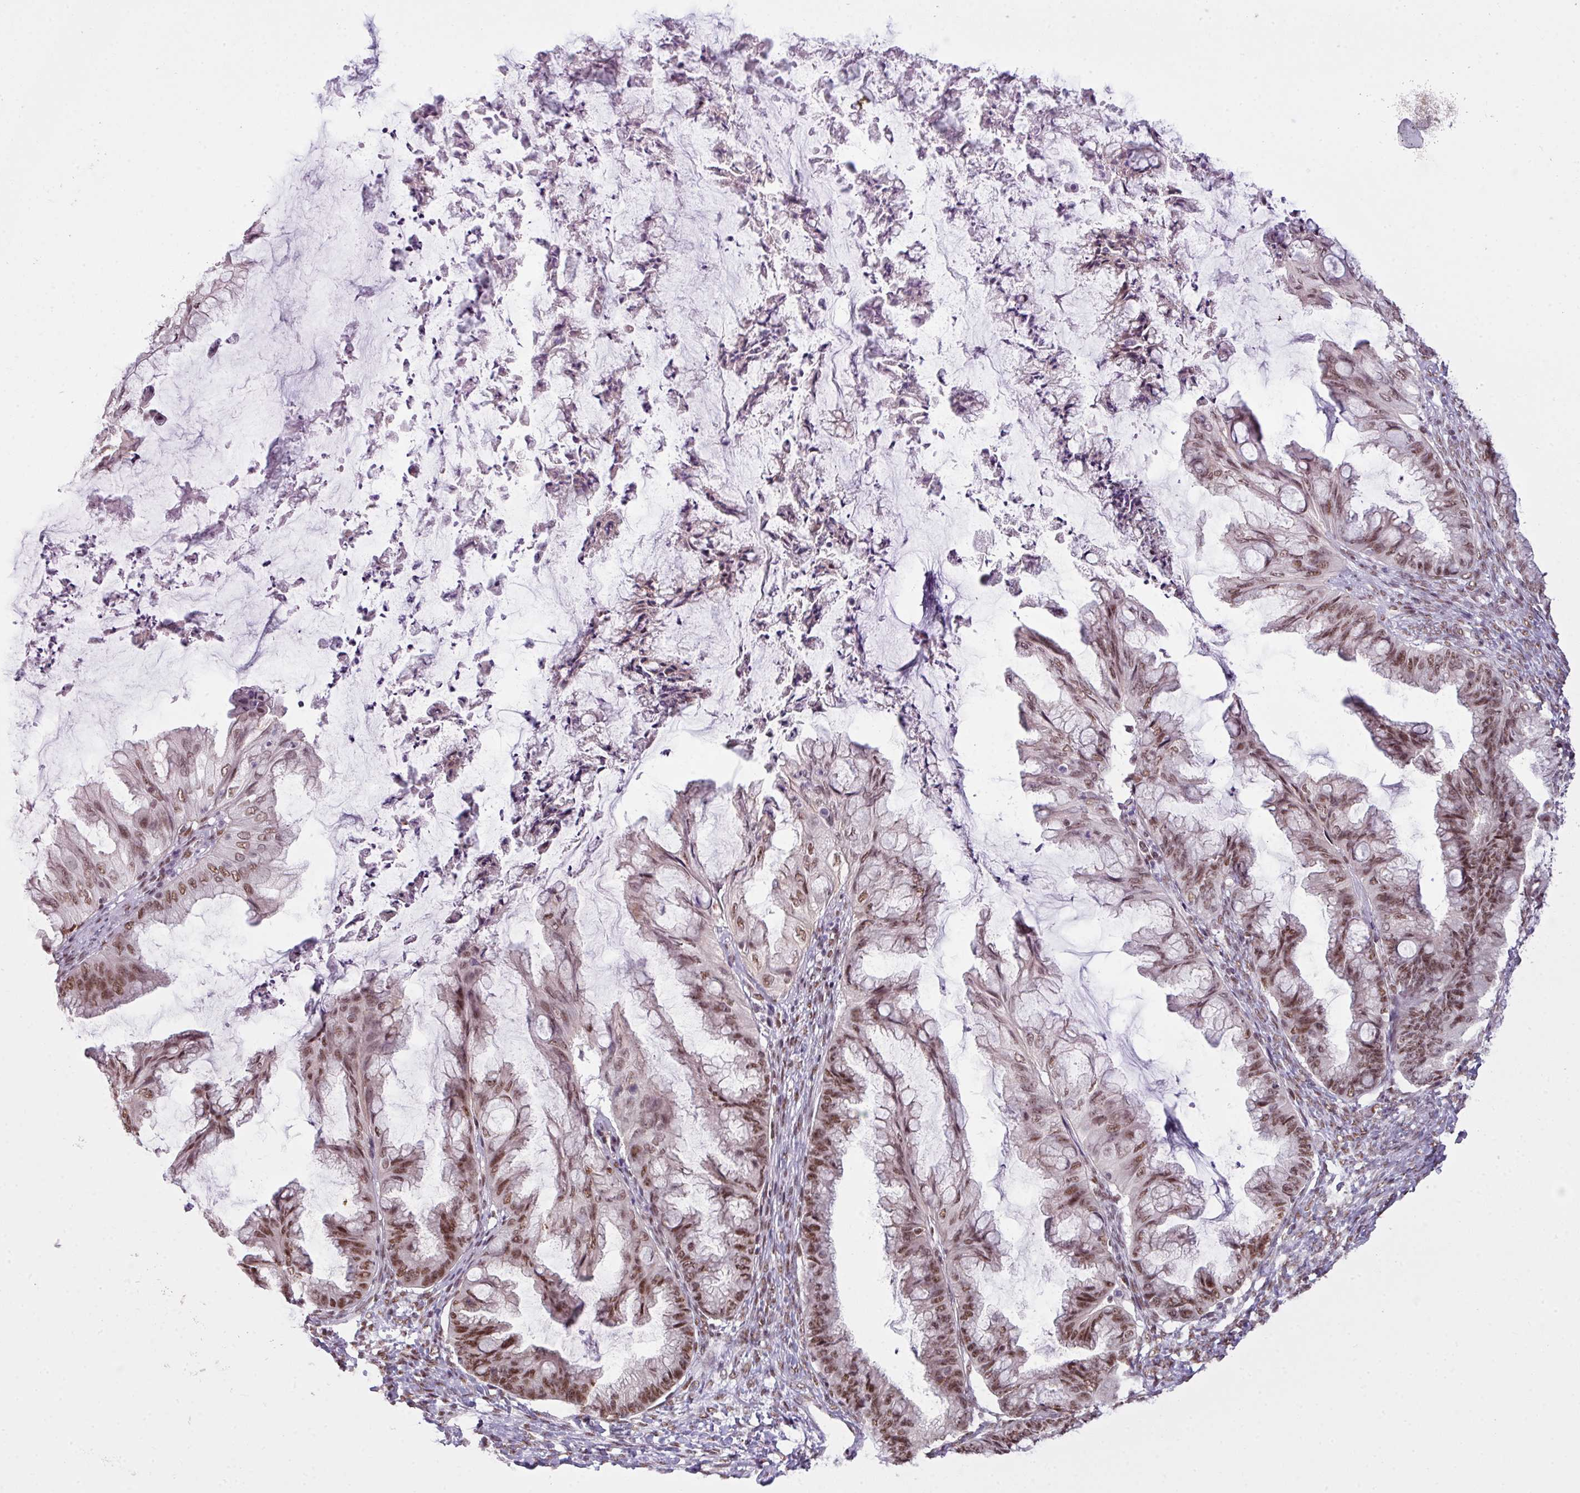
{"staining": {"intensity": "moderate", "quantity": ">75%", "location": "nuclear"}, "tissue": "ovarian cancer", "cell_type": "Tumor cells", "image_type": "cancer", "snomed": [{"axis": "morphology", "description": "Cystadenocarcinoma, mucinous, NOS"}, {"axis": "topography", "description": "Ovary"}], "caption": "Protein staining reveals moderate nuclear staining in about >75% of tumor cells in ovarian mucinous cystadenocarcinoma.", "gene": "ARL6IP4", "patient": {"sex": "female", "age": 35}}